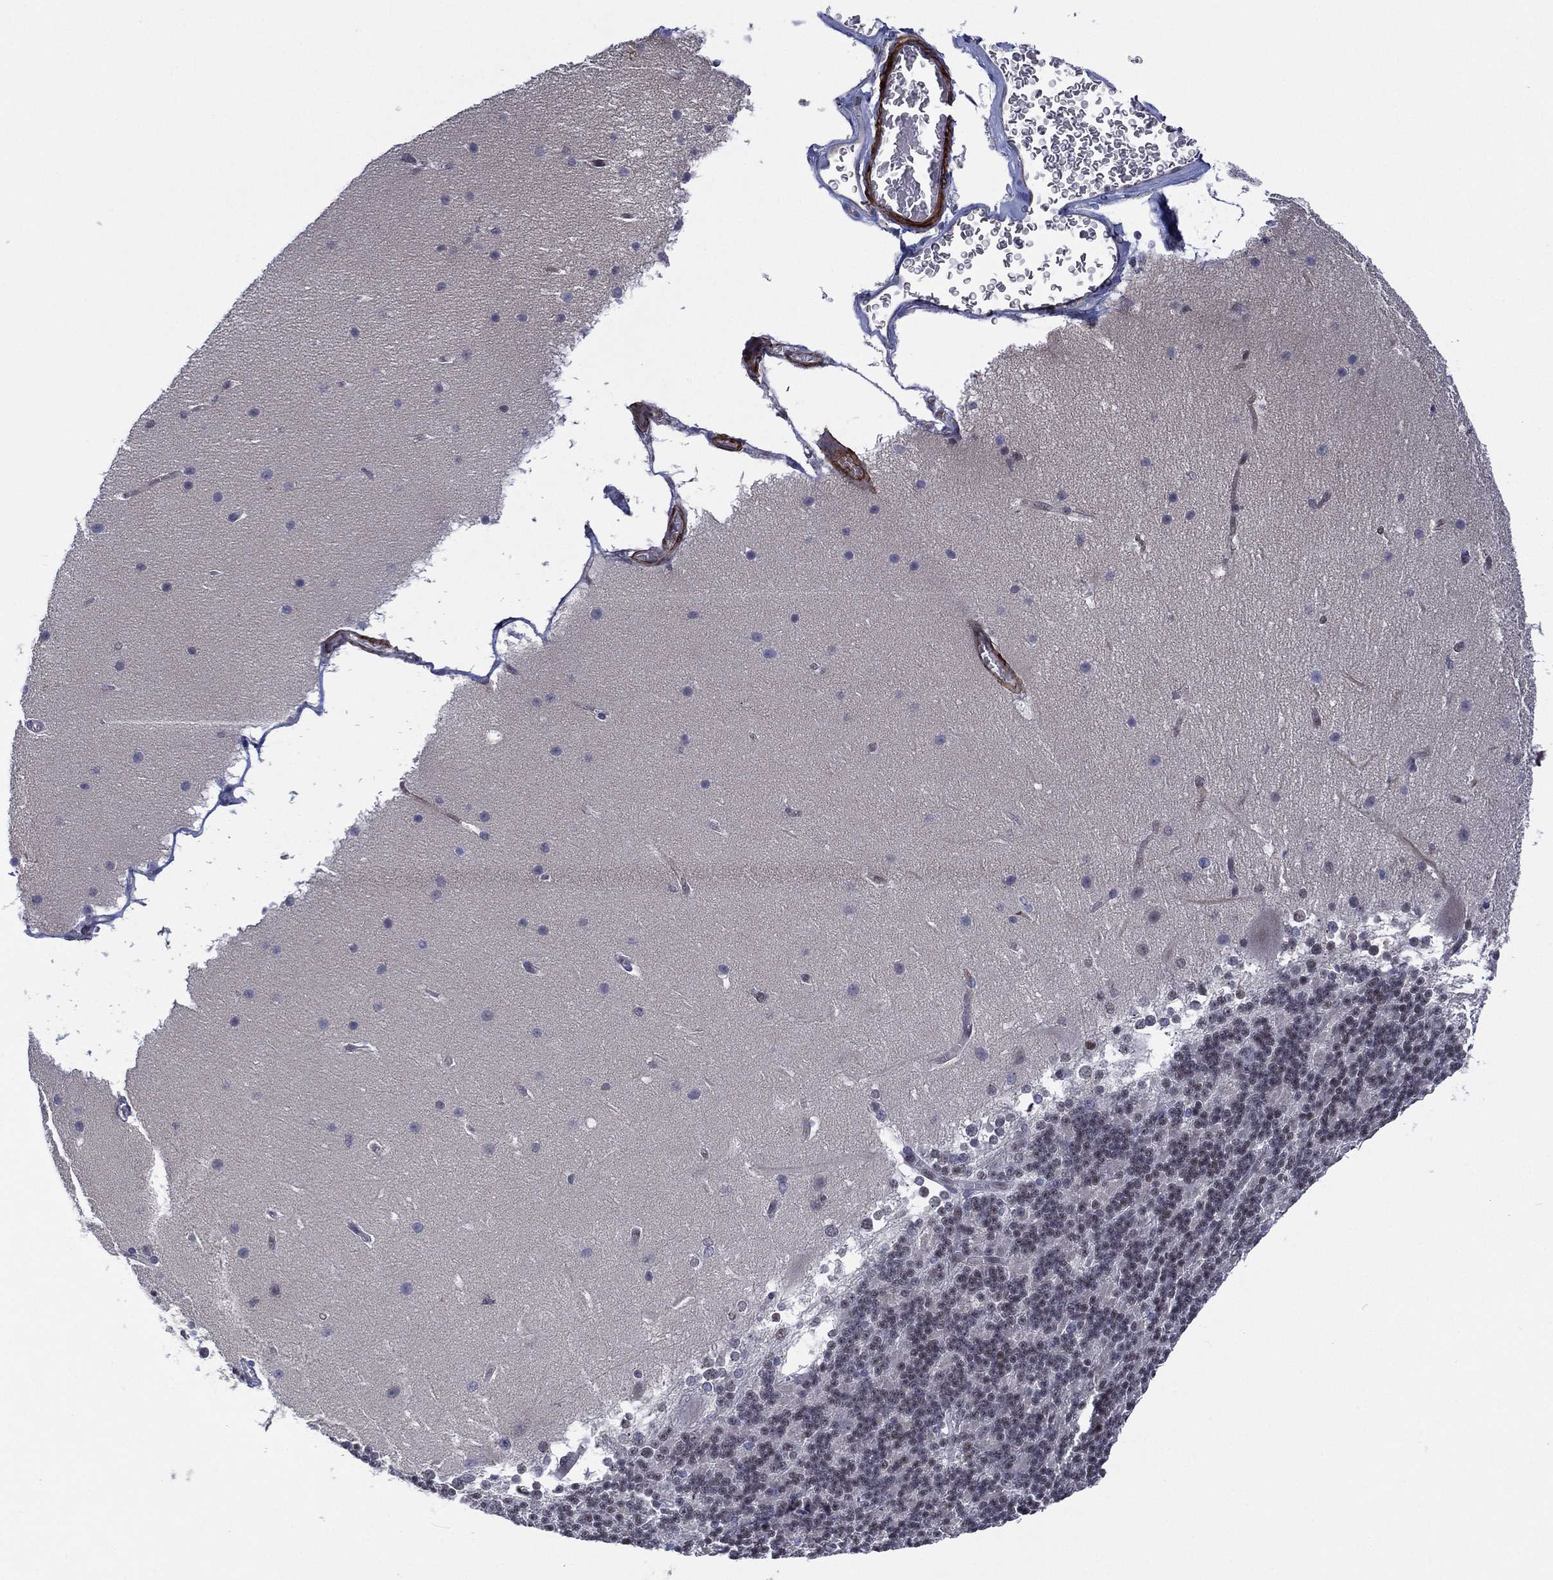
{"staining": {"intensity": "negative", "quantity": "none", "location": "none"}, "tissue": "cerebellum", "cell_type": "Cells in granular layer", "image_type": "normal", "snomed": [{"axis": "morphology", "description": "Normal tissue, NOS"}, {"axis": "topography", "description": "Cerebellum"}], "caption": "Micrograph shows no significant protein positivity in cells in granular layer of normal cerebellum. The staining was performed using DAB to visualize the protein expression in brown, while the nuclei were stained in blue with hematoxylin (Magnification: 20x).", "gene": "GSE1", "patient": {"sex": "female", "age": 19}}